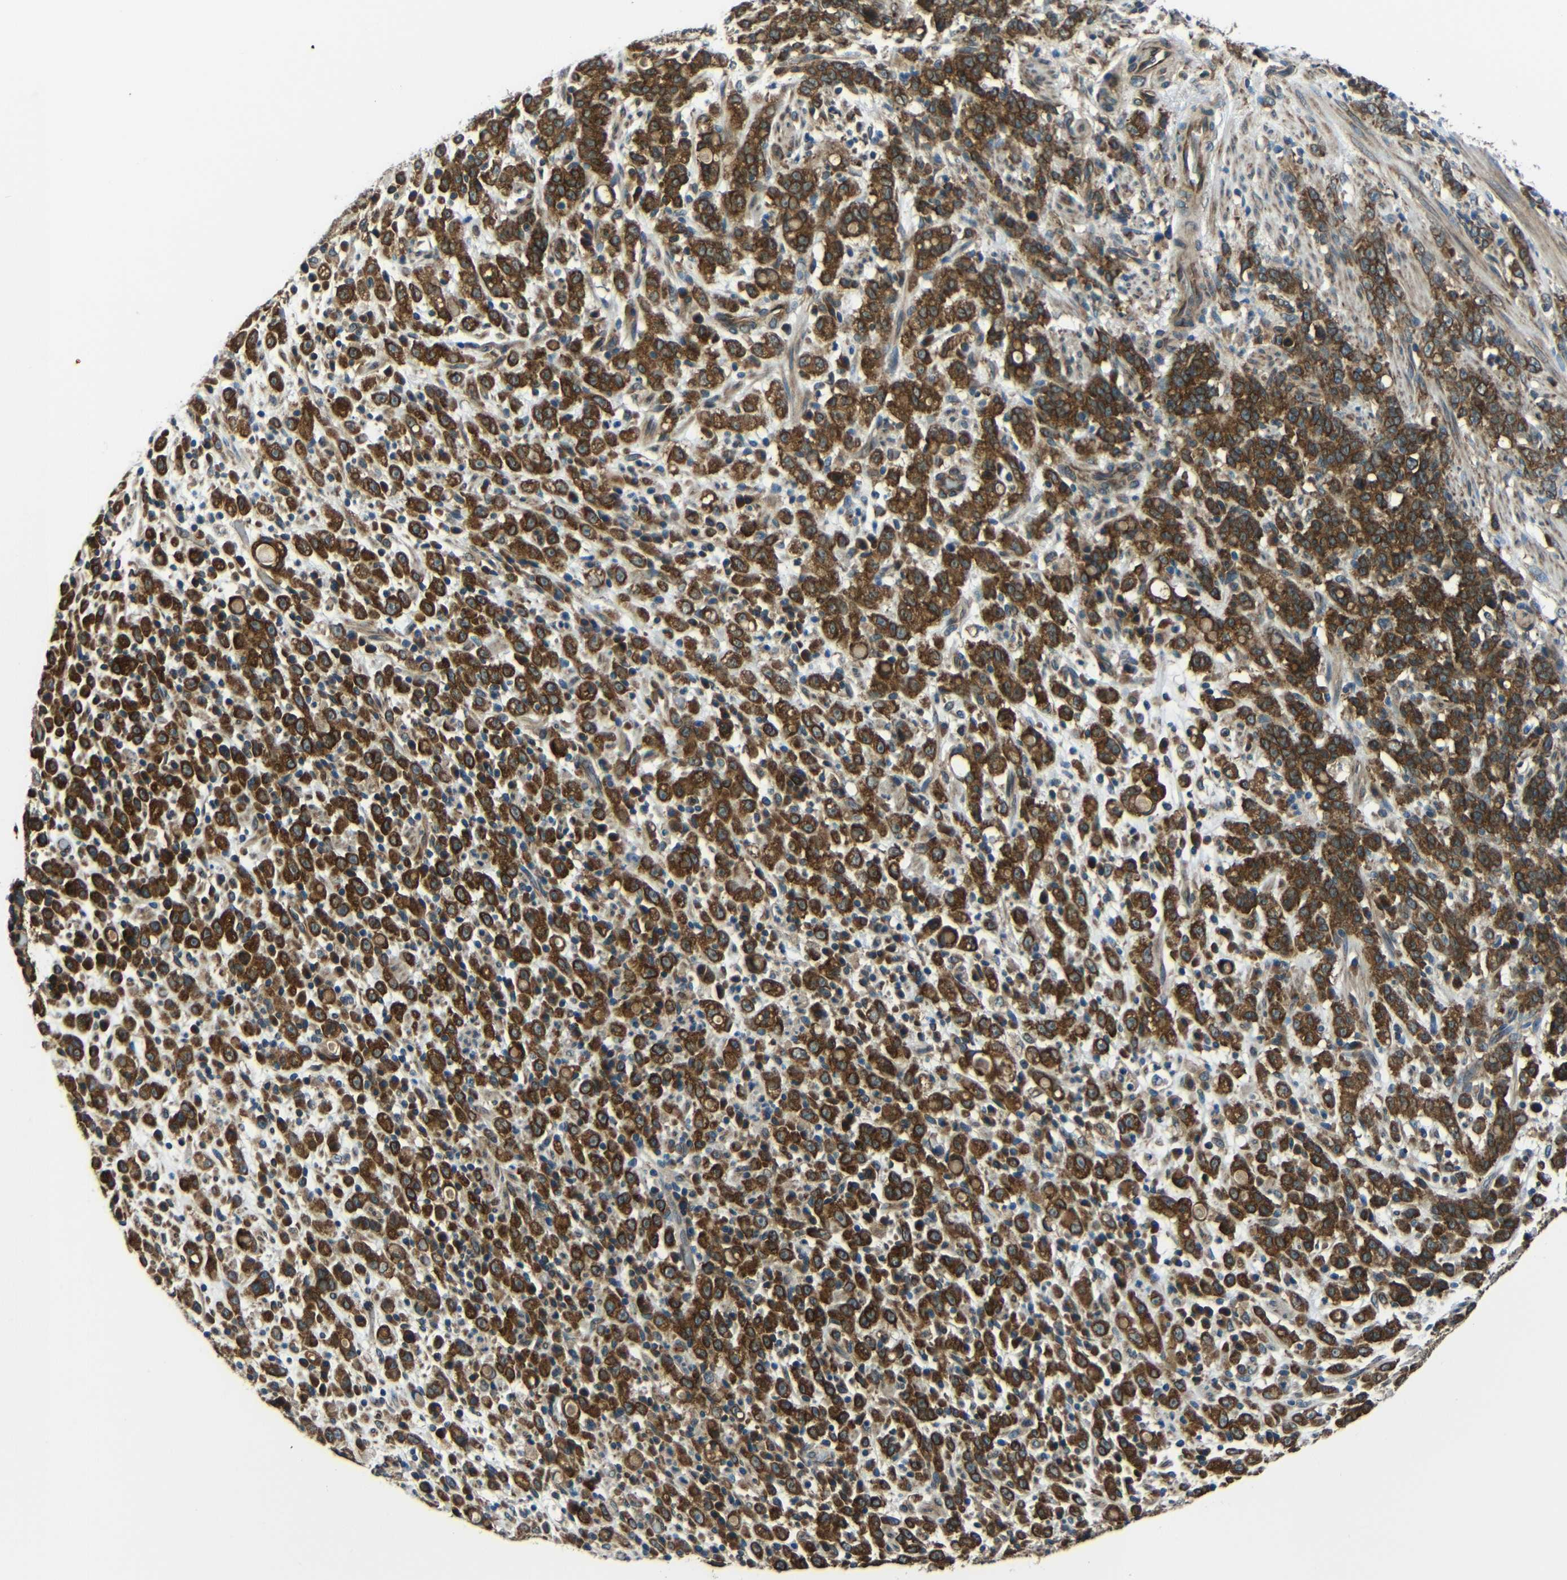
{"staining": {"intensity": "strong", "quantity": ">75%", "location": "cytoplasmic/membranous"}, "tissue": "stomach cancer", "cell_type": "Tumor cells", "image_type": "cancer", "snomed": [{"axis": "morphology", "description": "Adenocarcinoma, NOS"}, {"axis": "topography", "description": "Stomach, lower"}], "caption": "Immunohistochemistry (IHC) of stomach cancer demonstrates high levels of strong cytoplasmic/membranous staining in about >75% of tumor cells. (DAB (3,3'-diaminobenzidine) = brown stain, brightfield microscopy at high magnification).", "gene": "VAPB", "patient": {"sex": "male", "age": 88}}